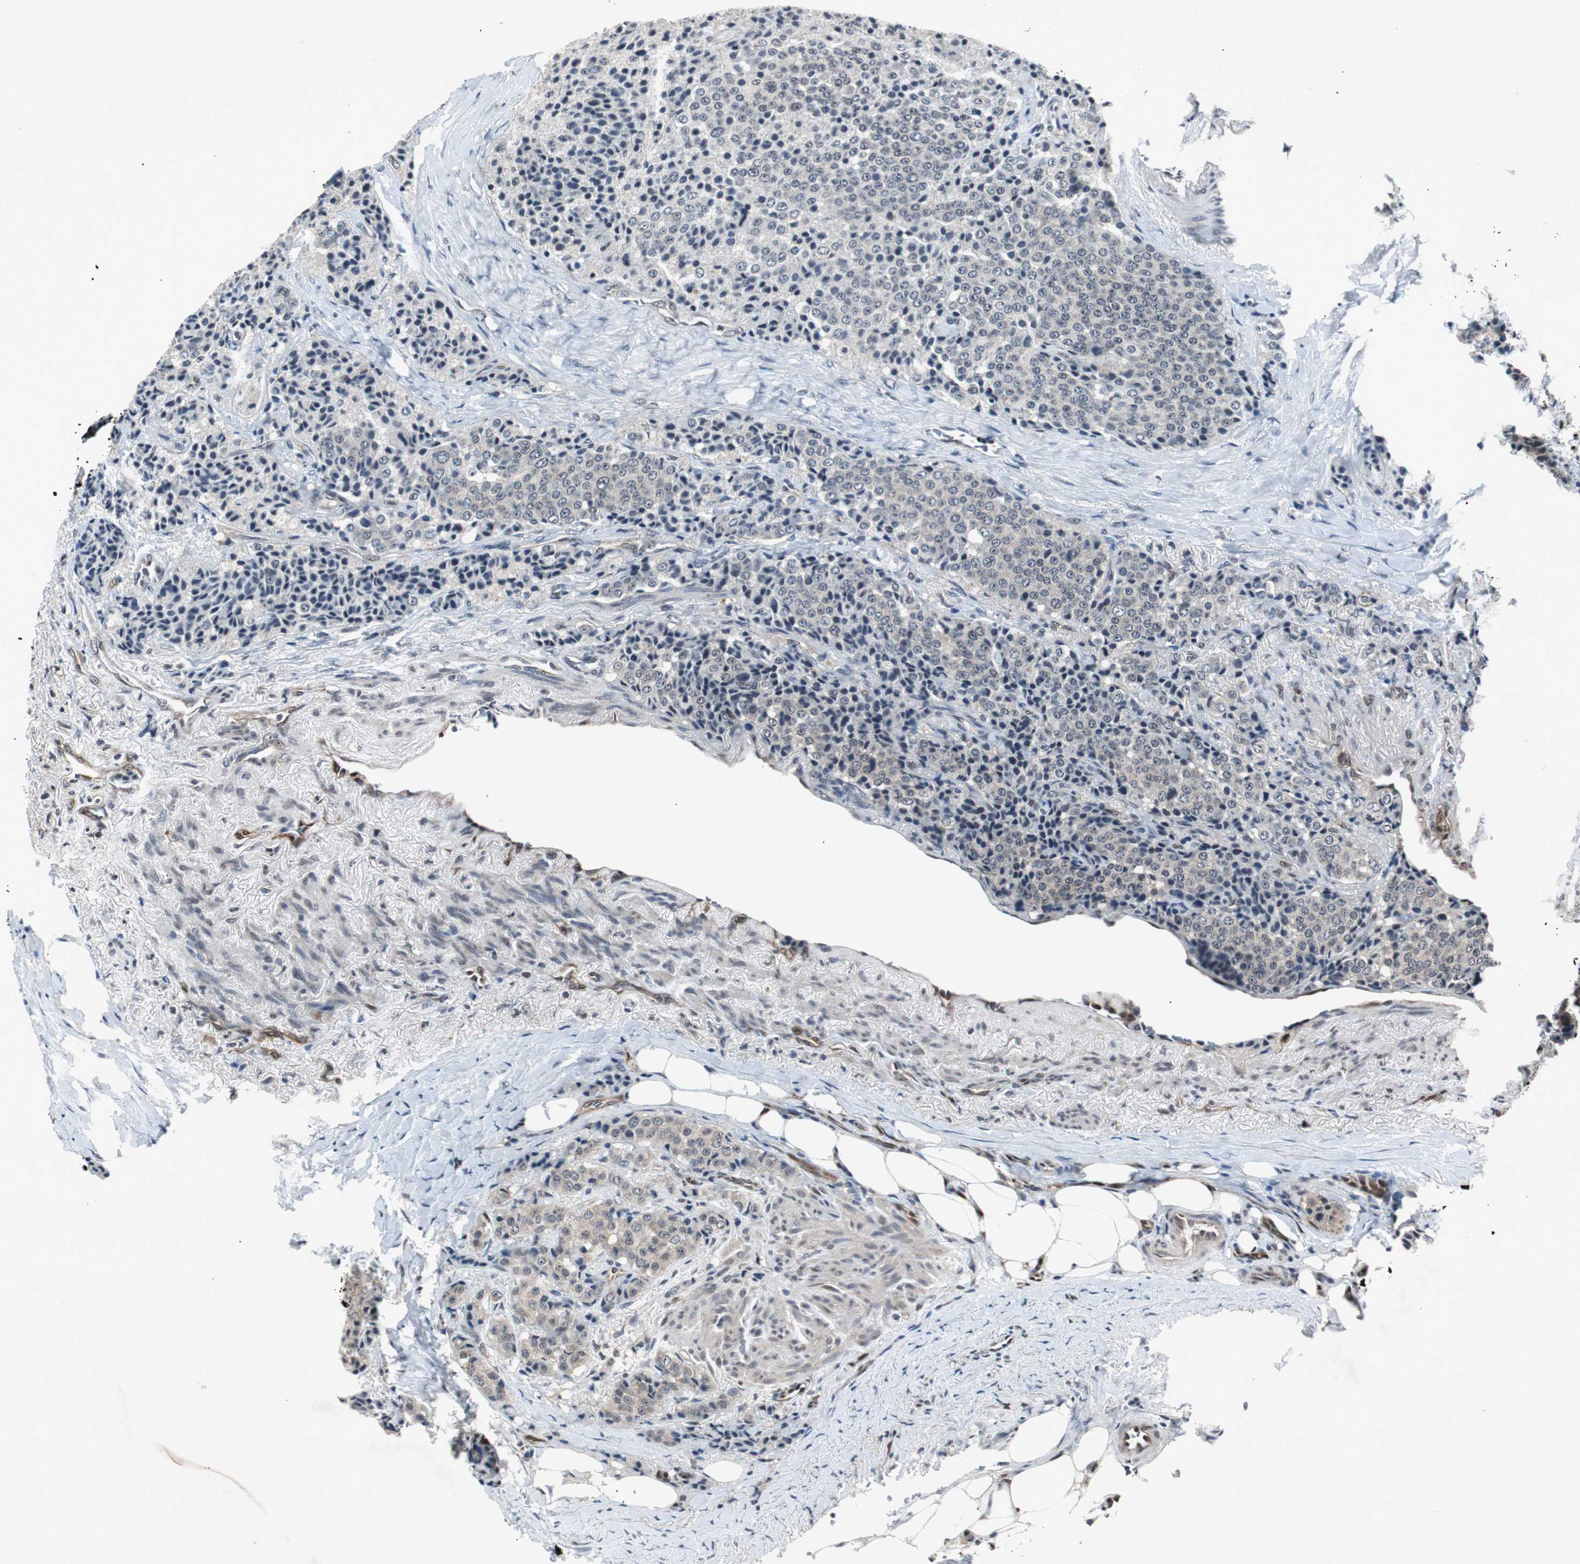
{"staining": {"intensity": "negative", "quantity": "none", "location": "none"}, "tissue": "carcinoid", "cell_type": "Tumor cells", "image_type": "cancer", "snomed": [{"axis": "morphology", "description": "Carcinoid, malignant, NOS"}, {"axis": "topography", "description": "Colon"}], "caption": "Protein analysis of carcinoid shows no significant positivity in tumor cells.", "gene": "SMAD1", "patient": {"sex": "female", "age": 61}}